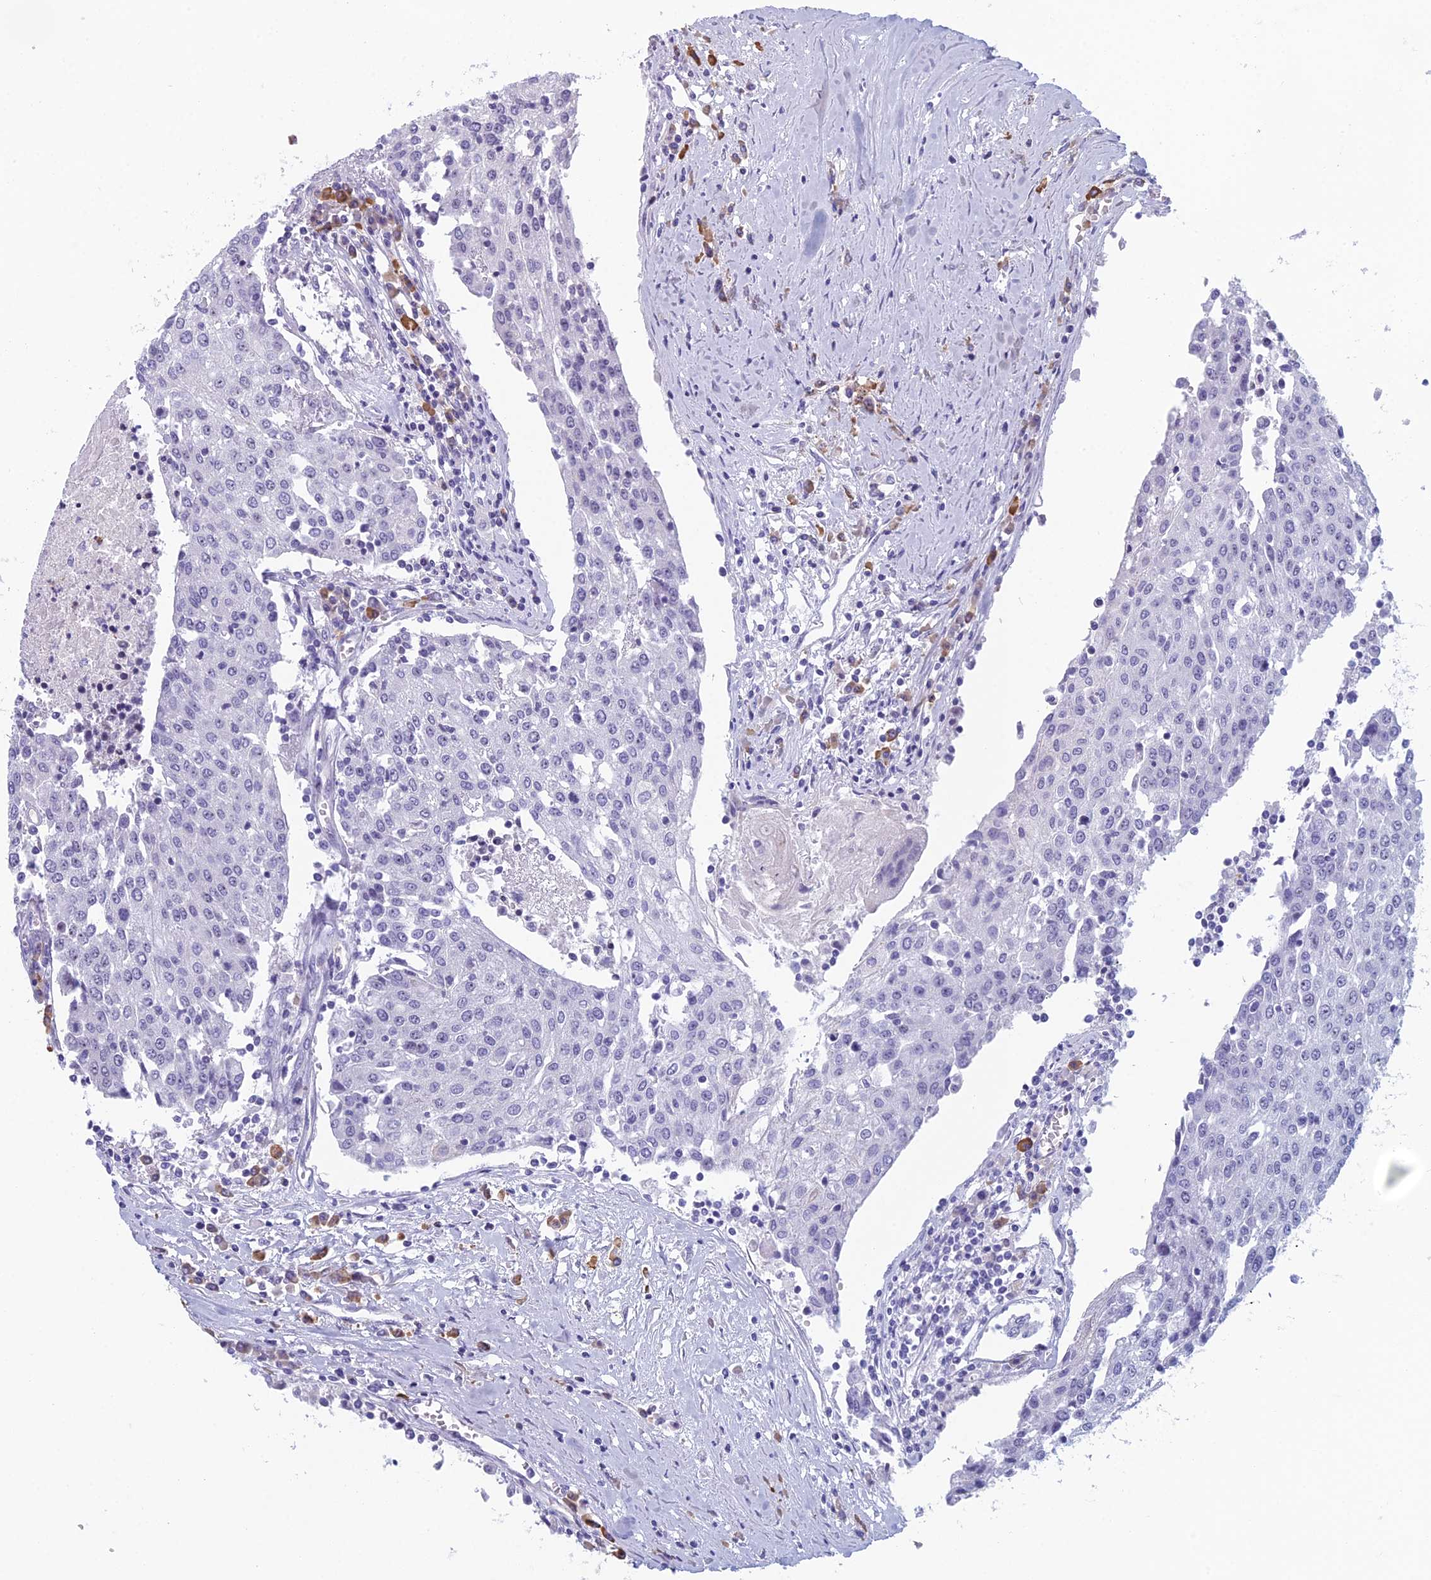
{"staining": {"intensity": "negative", "quantity": "none", "location": "none"}, "tissue": "urothelial cancer", "cell_type": "Tumor cells", "image_type": "cancer", "snomed": [{"axis": "morphology", "description": "Urothelial carcinoma, High grade"}, {"axis": "topography", "description": "Urinary bladder"}], "caption": "Urothelial cancer was stained to show a protein in brown. There is no significant staining in tumor cells. Brightfield microscopy of immunohistochemistry (IHC) stained with DAB (brown) and hematoxylin (blue), captured at high magnification.", "gene": "NOC2L", "patient": {"sex": "female", "age": 85}}